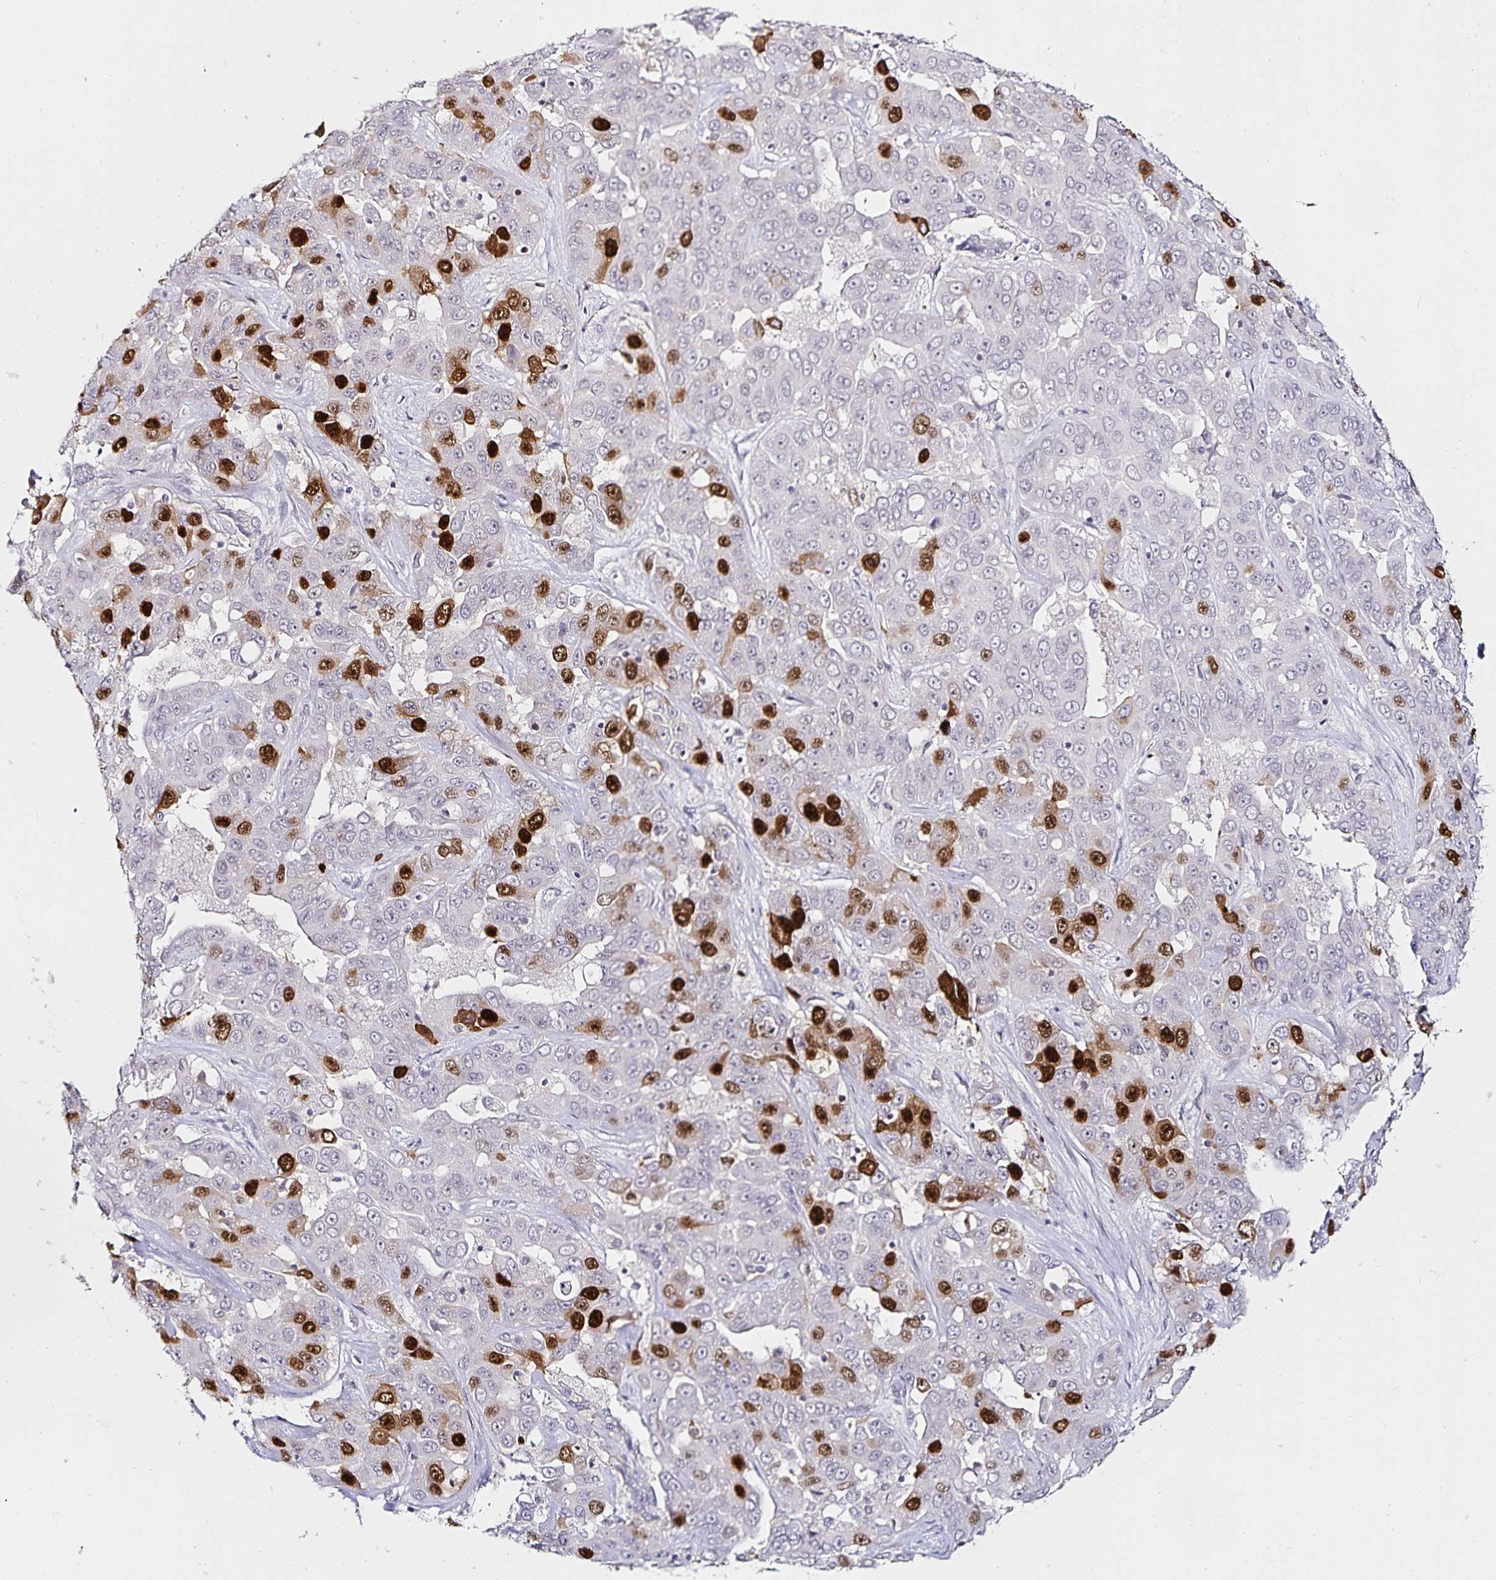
{"staining": {"intensity": "strong", "quantity": "25%-75%", "location": "nuclear"}, "tissue": "liver cancer", "cell_type": "Tumor cells", "image_type": "cancer", "snomed": [{"axis": "morphology", "description": "Cholangiocarcinoma"}, {"axis": "topography", "description": "Liver"}], "caption": "Tumor cells reveal high levels of strong nuclear expression in approximately 25%-75% of cells in human liver cancer. (brown staining indicates protein expression, while blue staining denotes nuclei).", "gene": "ANLN", "patient": {"sex": "female", "age": 52}}